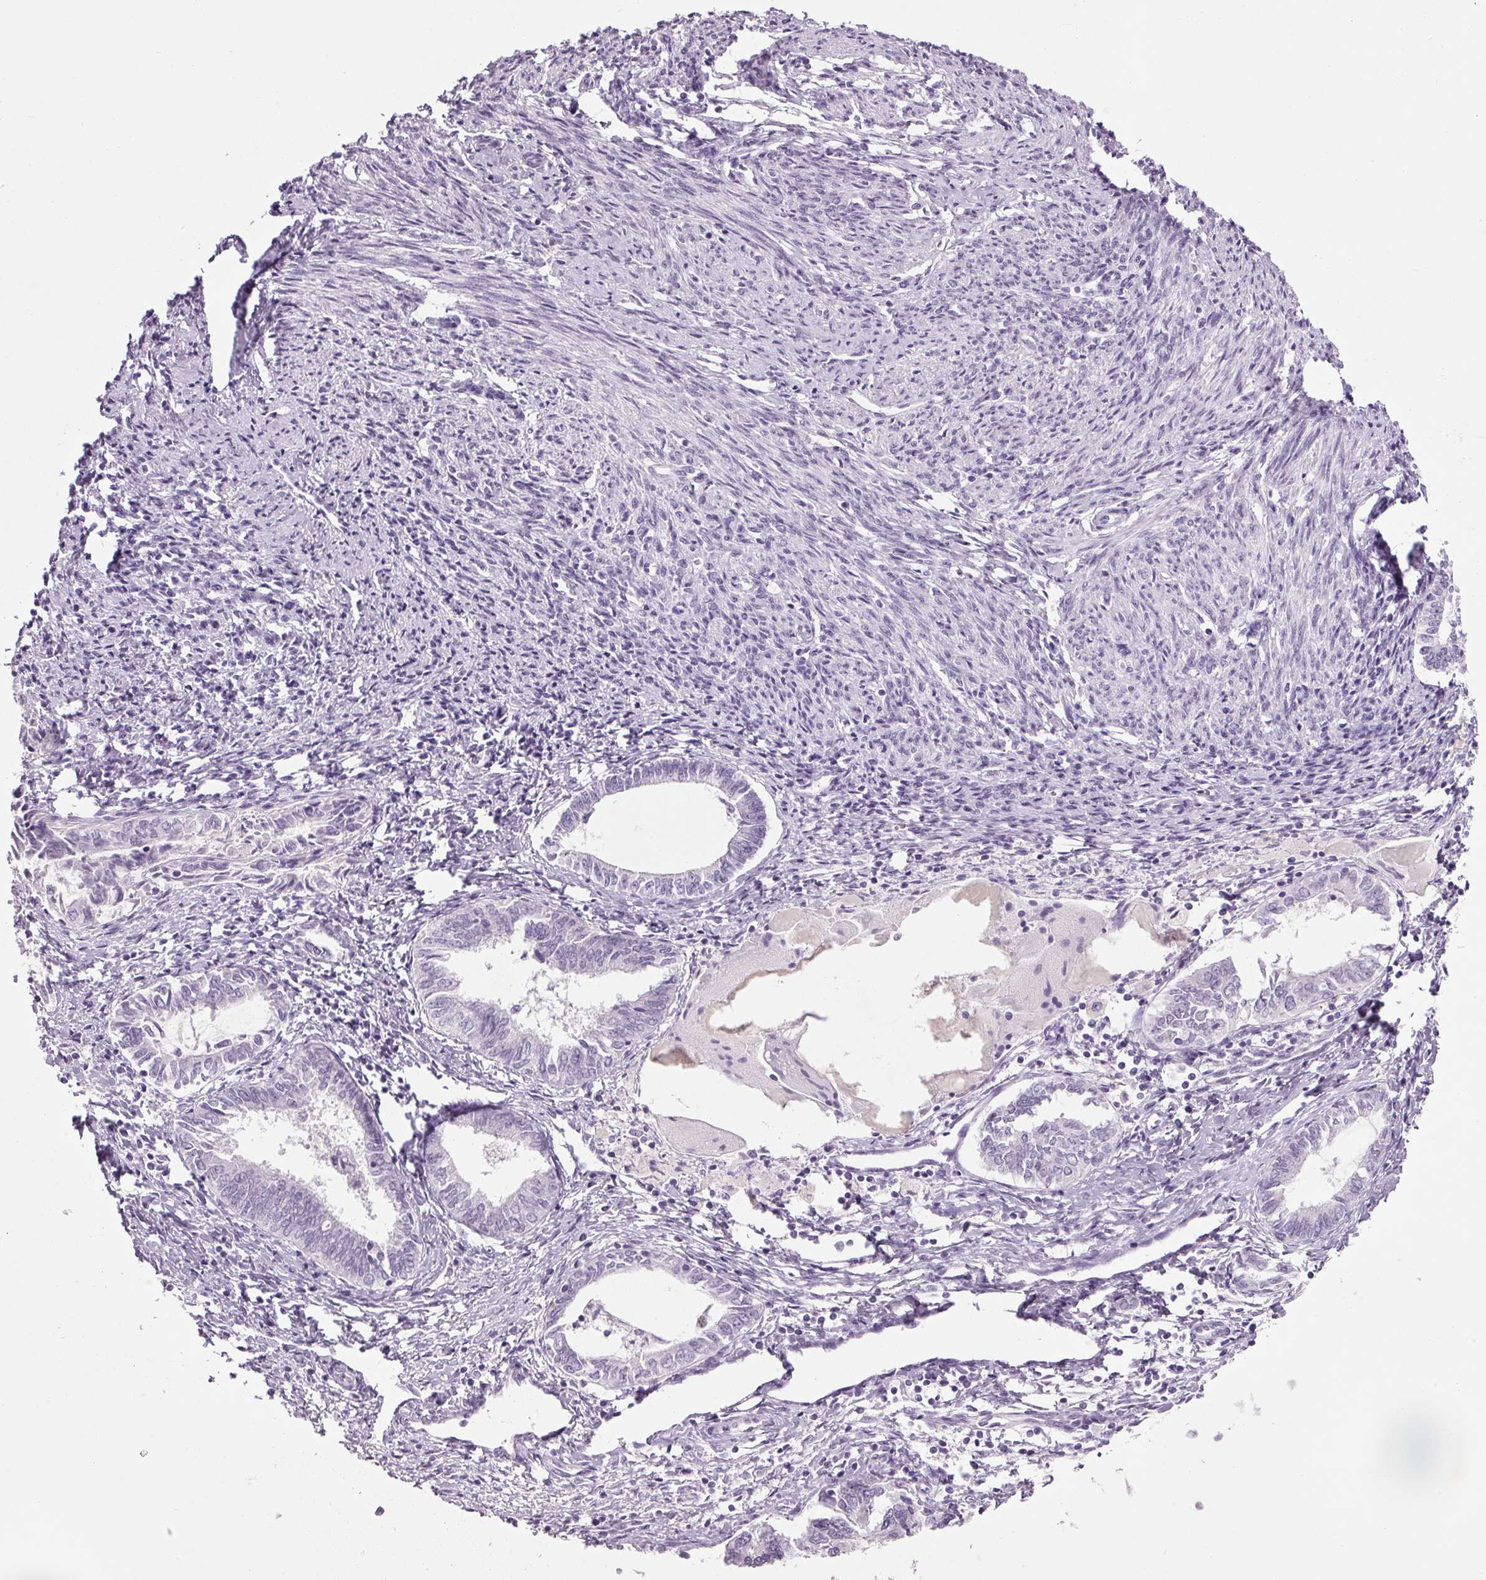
{"staining": {"intensity": "negative", "quantity": "none", "location": "none"}, "tissue": "endometrial cancer", "cell_type": "Tumor cells", "image_type": "cancer", "snomed": [{"axis": "morphology", "description": "Carcinoma, NOS"}, {"axis": "topography", "description": "Uterus"}], "caption": "Immunohistochemistry (IHC) micrograph of neoplastic tissue: carcinoma (endometrial) stained with DAB reveals no significant protein expression in tumor cells.", "gene": "PPP1R1A", "patient": {"sex": "female", "age": 76}}